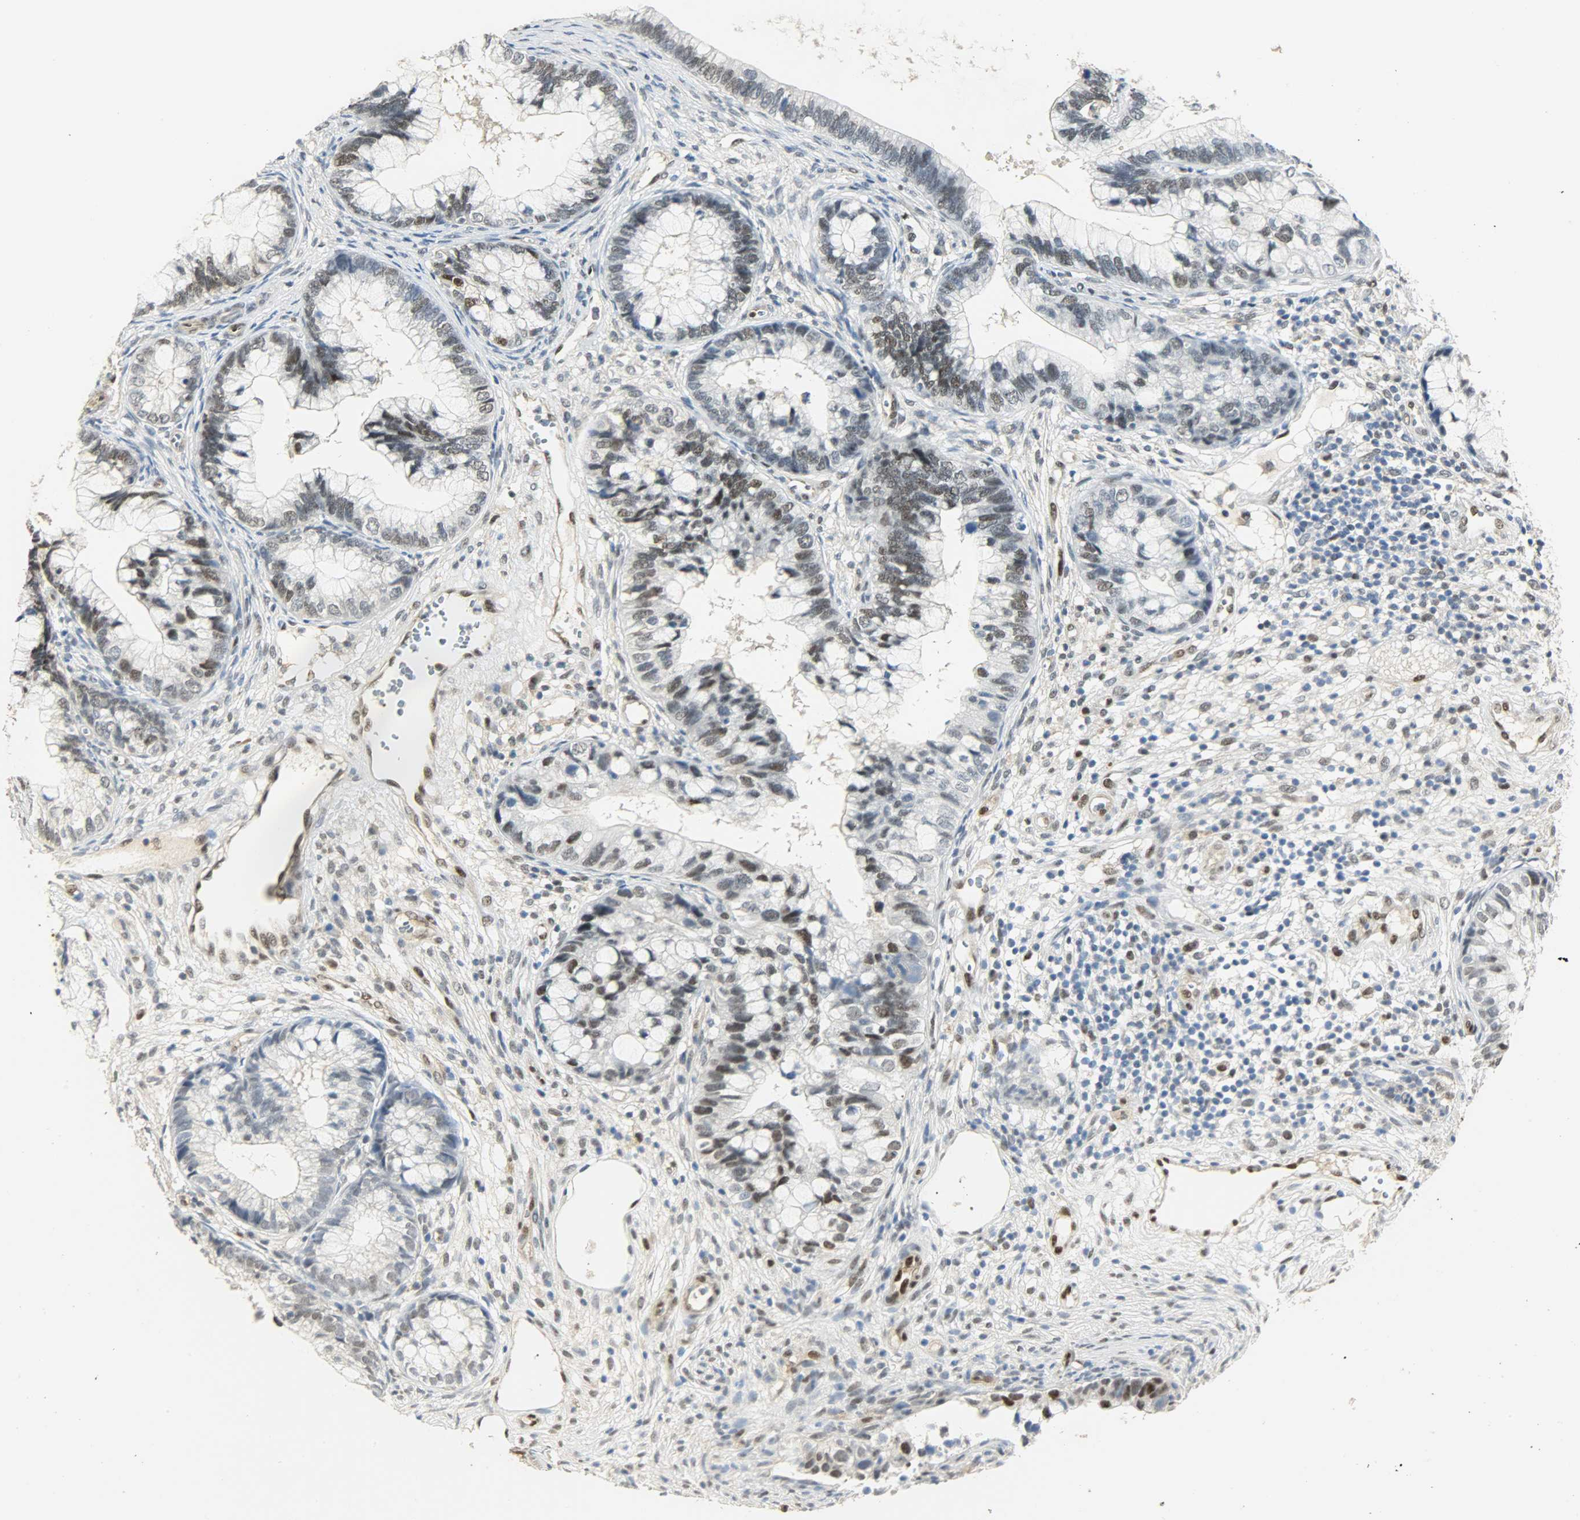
{"staining": {"intensity": "moderate", "quantity": "25%-75%", "location": "nuclear"}, "tissue": "cervical cancer", "cell_type": "Tumor cells", "image_type": "cancer", "snomed": [{"axis": "morphology", "description": "Adenocarcinoma, NOS"}, {"axis": "topography", "description": "Cervix"}], "caption": "The immunohistochemical stain labels moderate nuclear staining in tumor cells of cervical adenocarcinoma tissue.", "gene": "NPEPL1", "patient": {"sex": "female", "age": 44}}